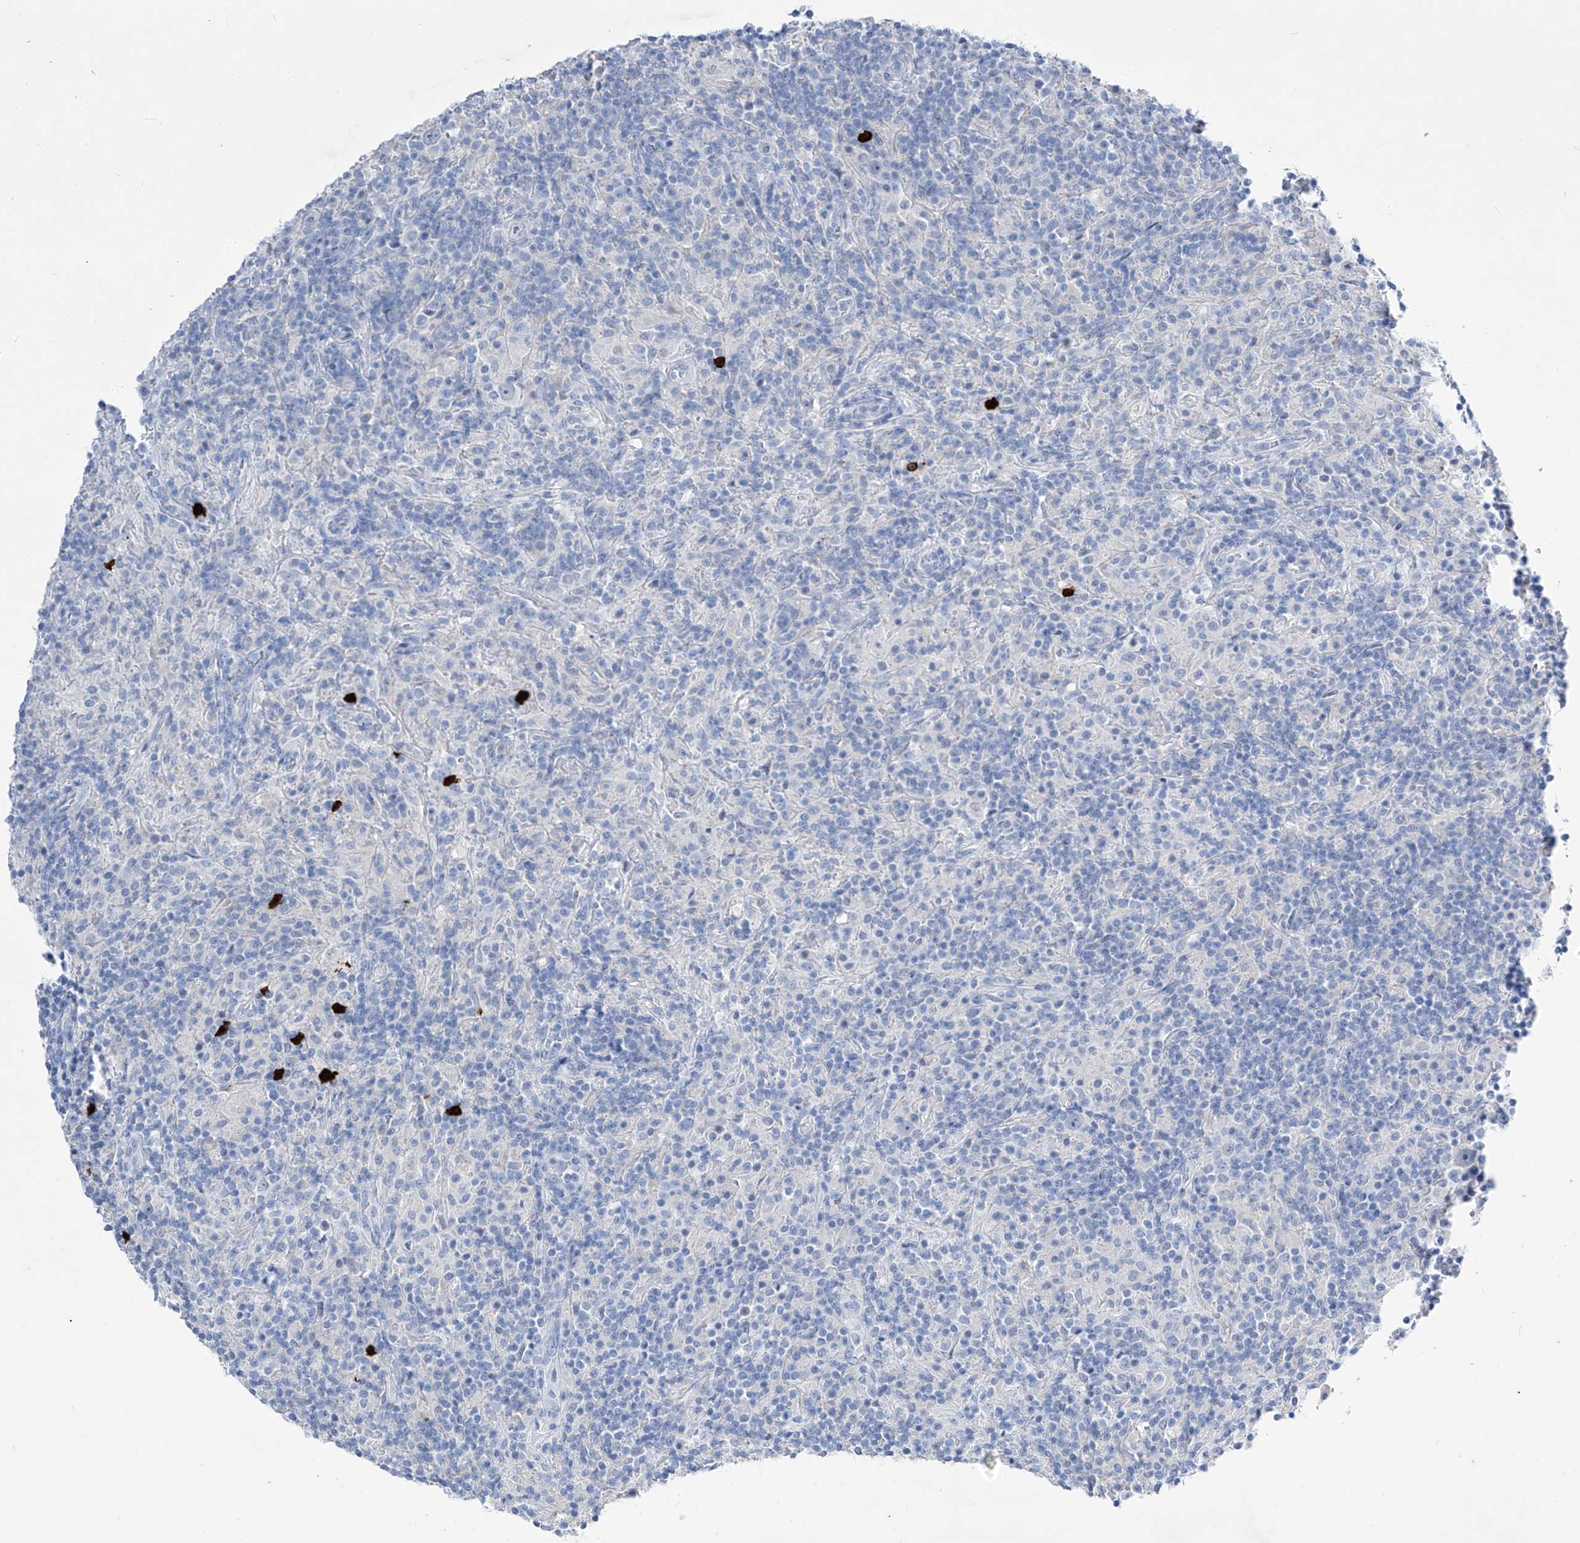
{"staining": {"intensity": "negative", "quantity": "none", "location": "none"}, "tissue": "lymphoma", "cell_type": "Tumor cells", "image_type": "cancer", "snomed": [{"axis": "morphology", "description": "Hodgkin's disease, NOS"}, {"axis": "topography", "description": "Lymph node"}], "caption": "Immunohistochemical staining of Hodgkin's disease shows no significant expression in tumor cells. The staining was performed using DAB to visualize the protein expression in brown, while the nuclei were stained in blue with hematoxylin (Magnification: 20x).", "gene": "FRS3", "patient": {"sex": "male", "age": 70}}